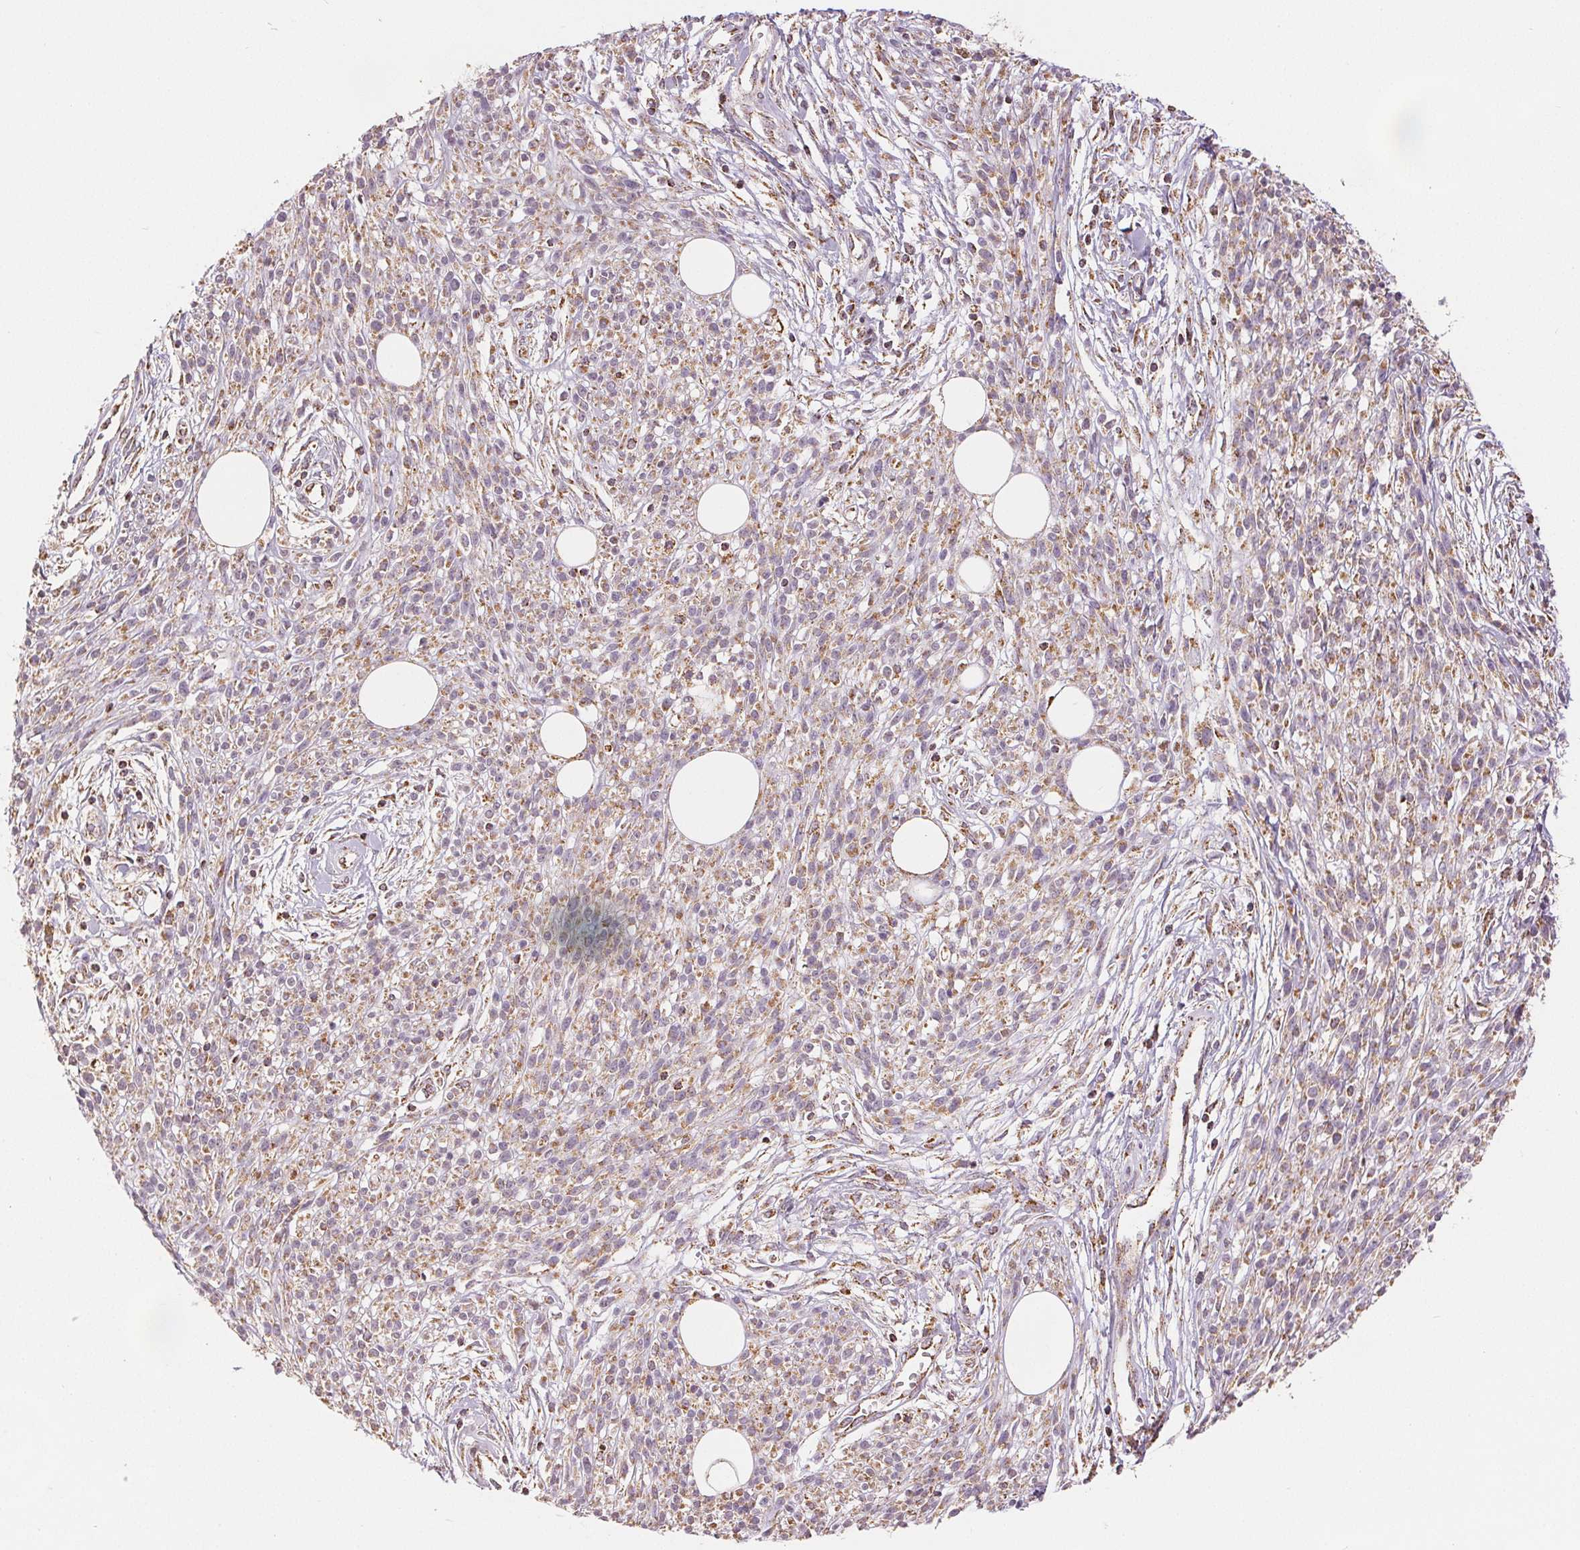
{"staining": {"intensity": "moderate", "quantity": ">75%", "location": "cytoplasmic/membranous"}, "tissue": "melanoma", "cell_type": "Tumor cells", "image_type": "cancer", "snomed": [{"axis": "morphology", "description": "Malignant melanoma, NOS"}, {"axis": "topography", "description": "Skin"}, {"axis": "topography", "description": "Skin of trunk"}], "caption": "Immunohistochemistry (IHC) (DAB) staining of human malignant melanoma reveals moderate cytoplasmic/membranous protein staining in about >75% of tumor cells.", "gene": "SDHB", "patient": {"sex": "male", "age": 74}}